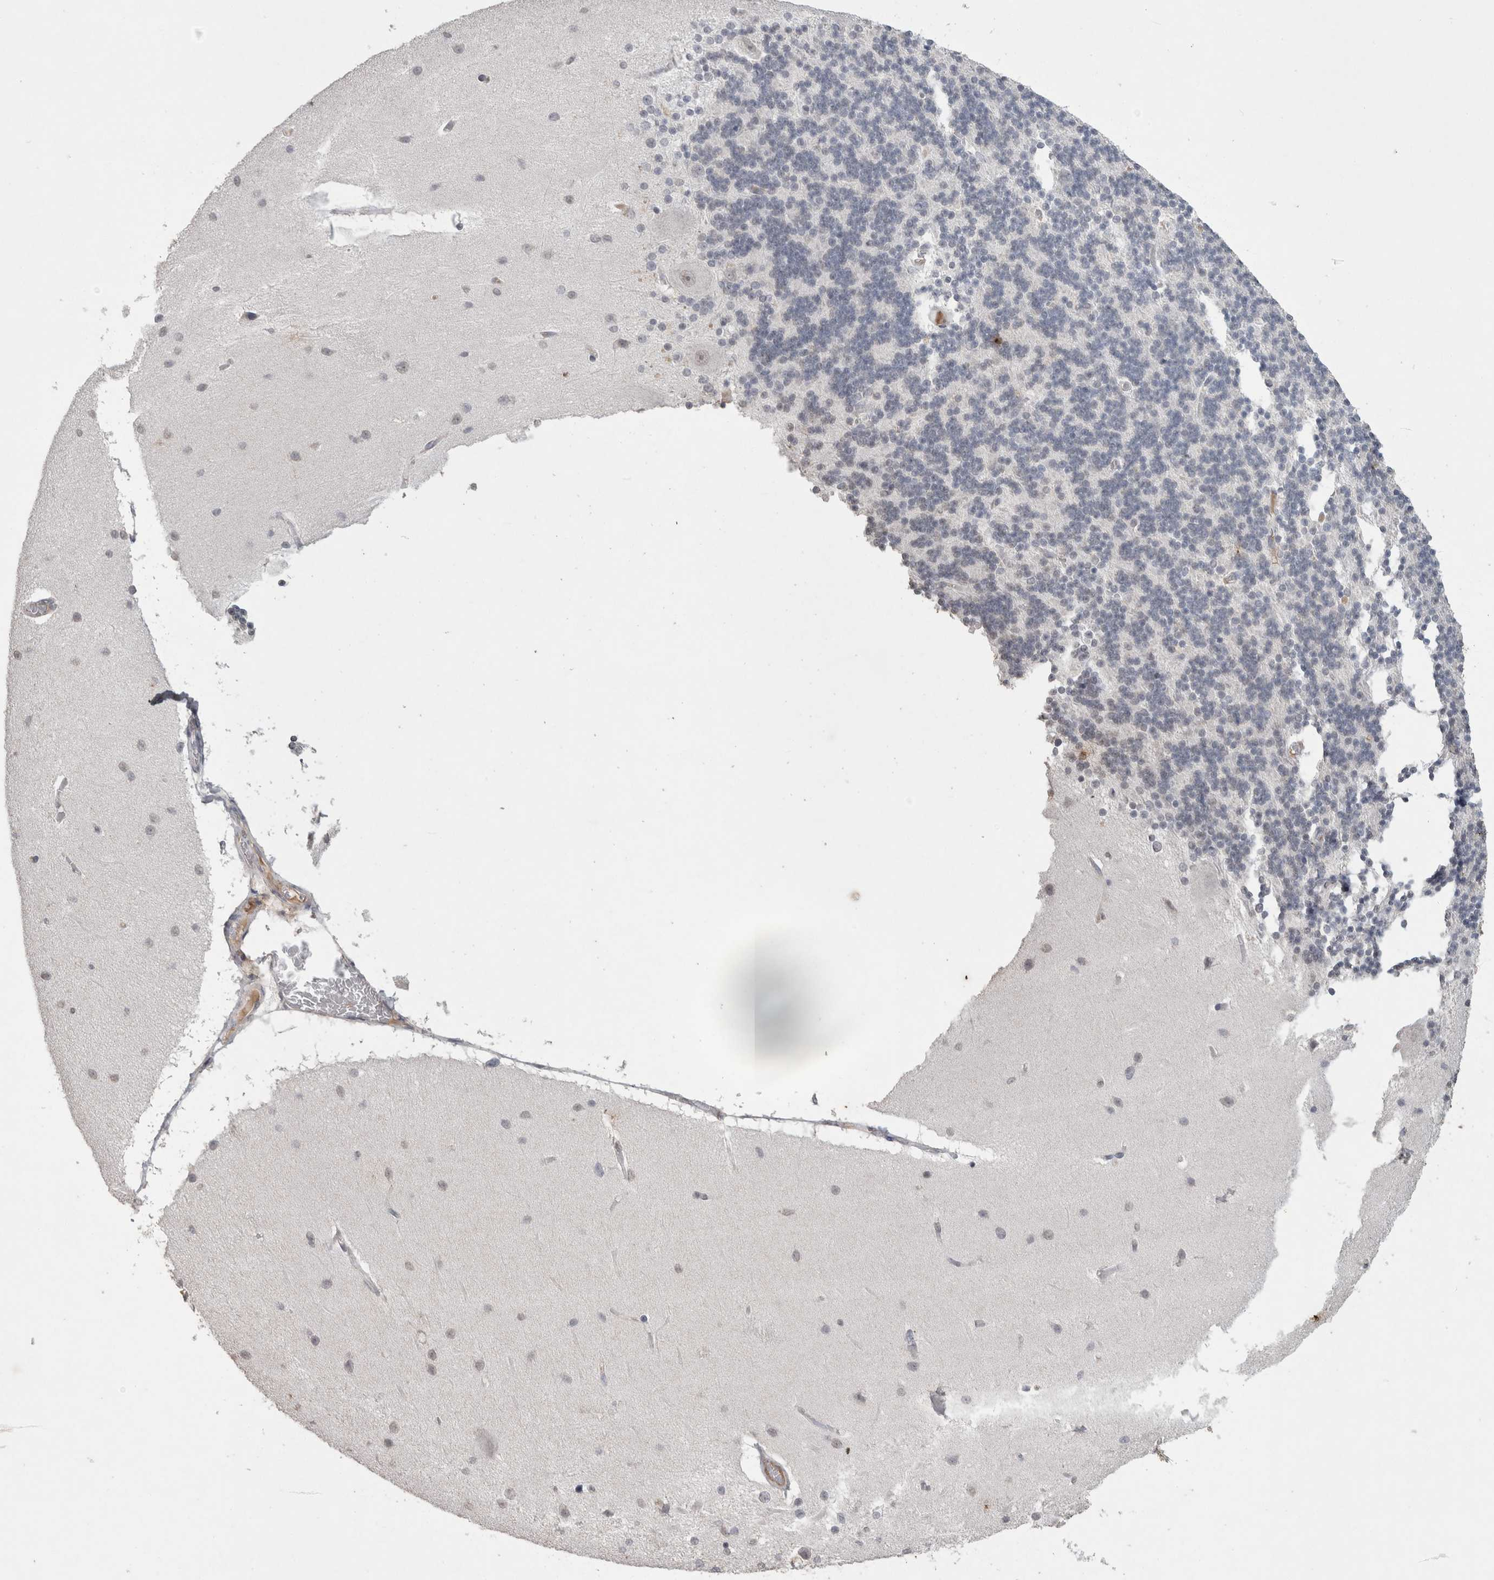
{"staining": {"intensity": "negative", "quantity": "none", "location": "none"}, "tissue": "cerebellum", "cell_type": "Cells in granular layer", "image_type": "normal", "snomed": [{"axis": "morphology", "description": "Normal tissue, NOS"}, {"axis": "topography", "description": "Cerebellum"}], "caption": "High power microscopy image of an immunohistochemistry image of unremarkable cerebellum, revealing no significant staining in cells in granular layer. The staining was performed using DAB (3,3'-diaminobenzidine) to visualize the protein expression in brown, while the nuclei were stained in blue with hematoxylin (Magnification: 20x).", "gene": "CDH13", "patient": {"sex": "female", "age": 54}}